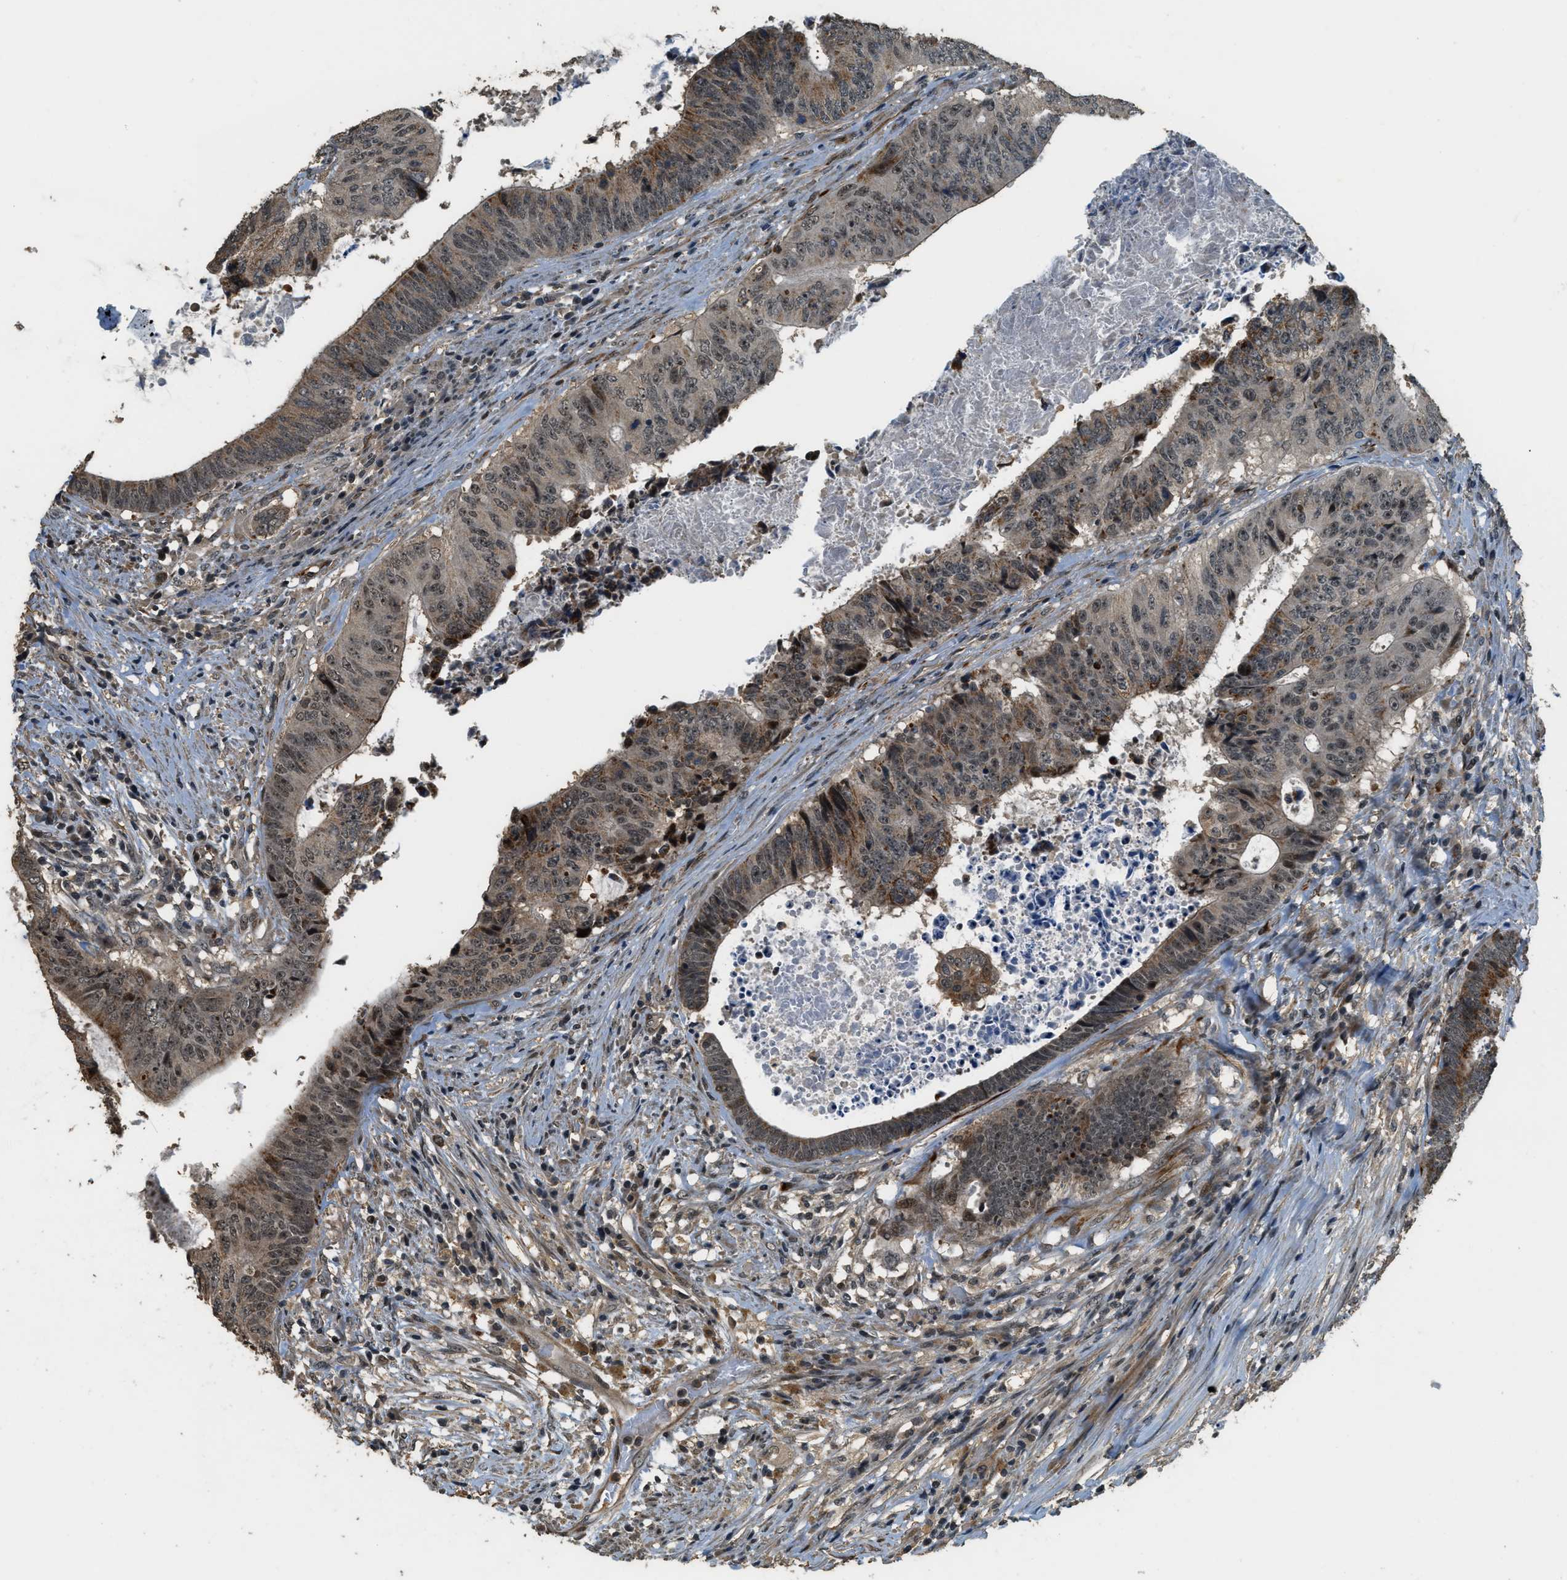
{"staining": {"intensity": "moderate", "quantity": ">75%", "location": "cytoplasmic/membranous,nuclear"}, "tissue": "colorectal cancer", "cell_type": "Tumor cells", "image_type": "cancer", "snomed": [{"axis": "morphology", "description": "Adenocarcinoma, NOS"}, {"axis": "topography", "description": "Rectum"}], "caption": "Immunohistochemical staining of human adenocarcinoma (colorectal) shows moderate cytoplasmic/membranous and nuclear protein expression in about >75% of tumor cells.", "gene": "MED21", "patient": {"sex": "male", "age": 72}}